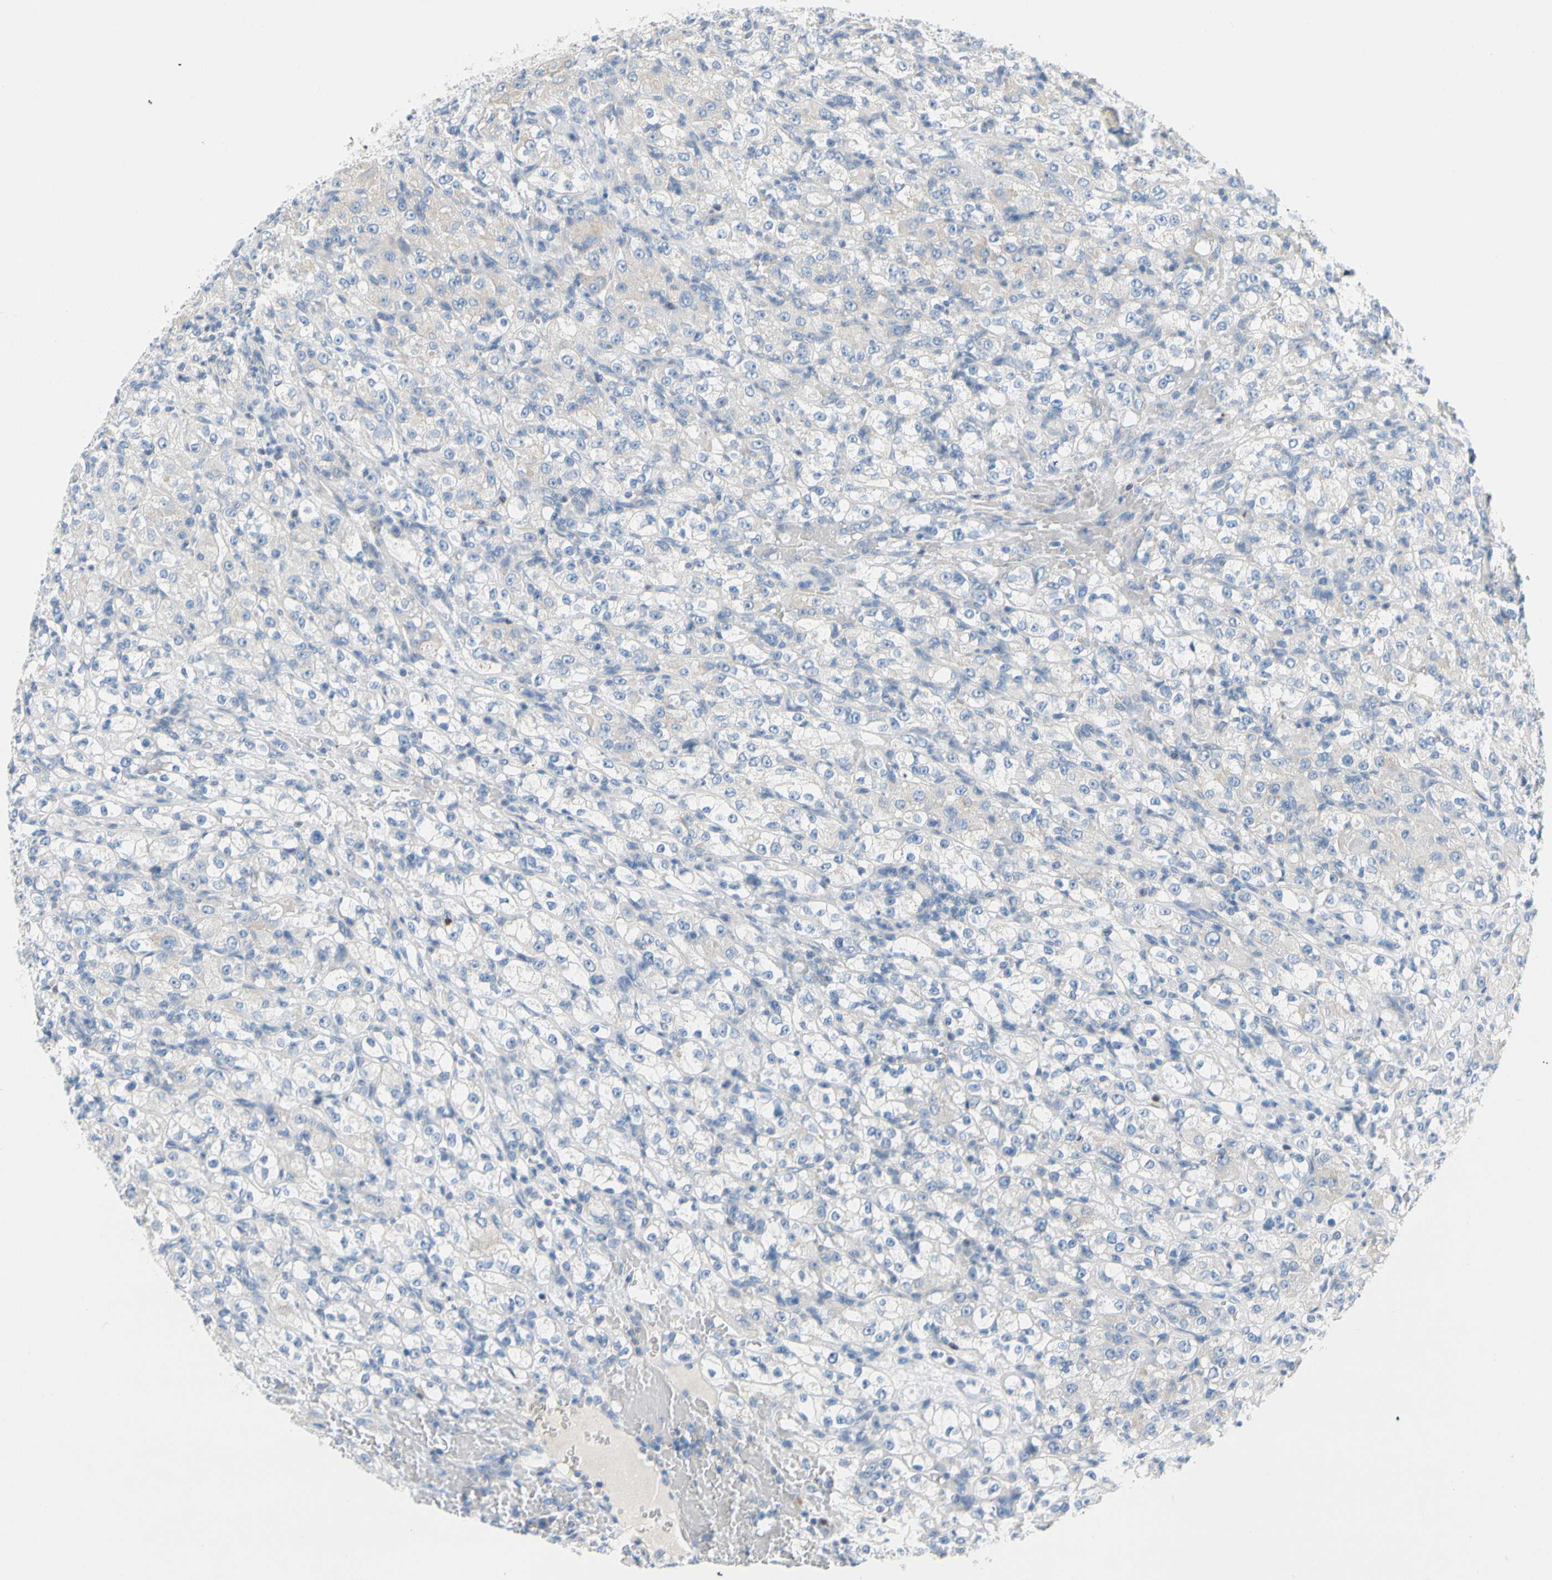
{"staining": {"intensity": "moderate", "quantity": "<25%", "location": "cytoplasmic/membranous"}, "tissue": "renal cancer", "cell_type": "Tumor cells", "image_type": "cancer", "snomed": [{"axis": "morphology", "description": "Normal tissue, NOS"}, {"axis": "morphology", "description": "Adenocarcinoma, NOS"}, {"axis": "topography", "description": "Kidney"}], "caption": "Human renal cancer (adenocarcinoma) stained with a protein marker reveals moderate staining in tumor cells.", "gene": "ZNF132", "patient": {"sex": "male", "age": 61}}